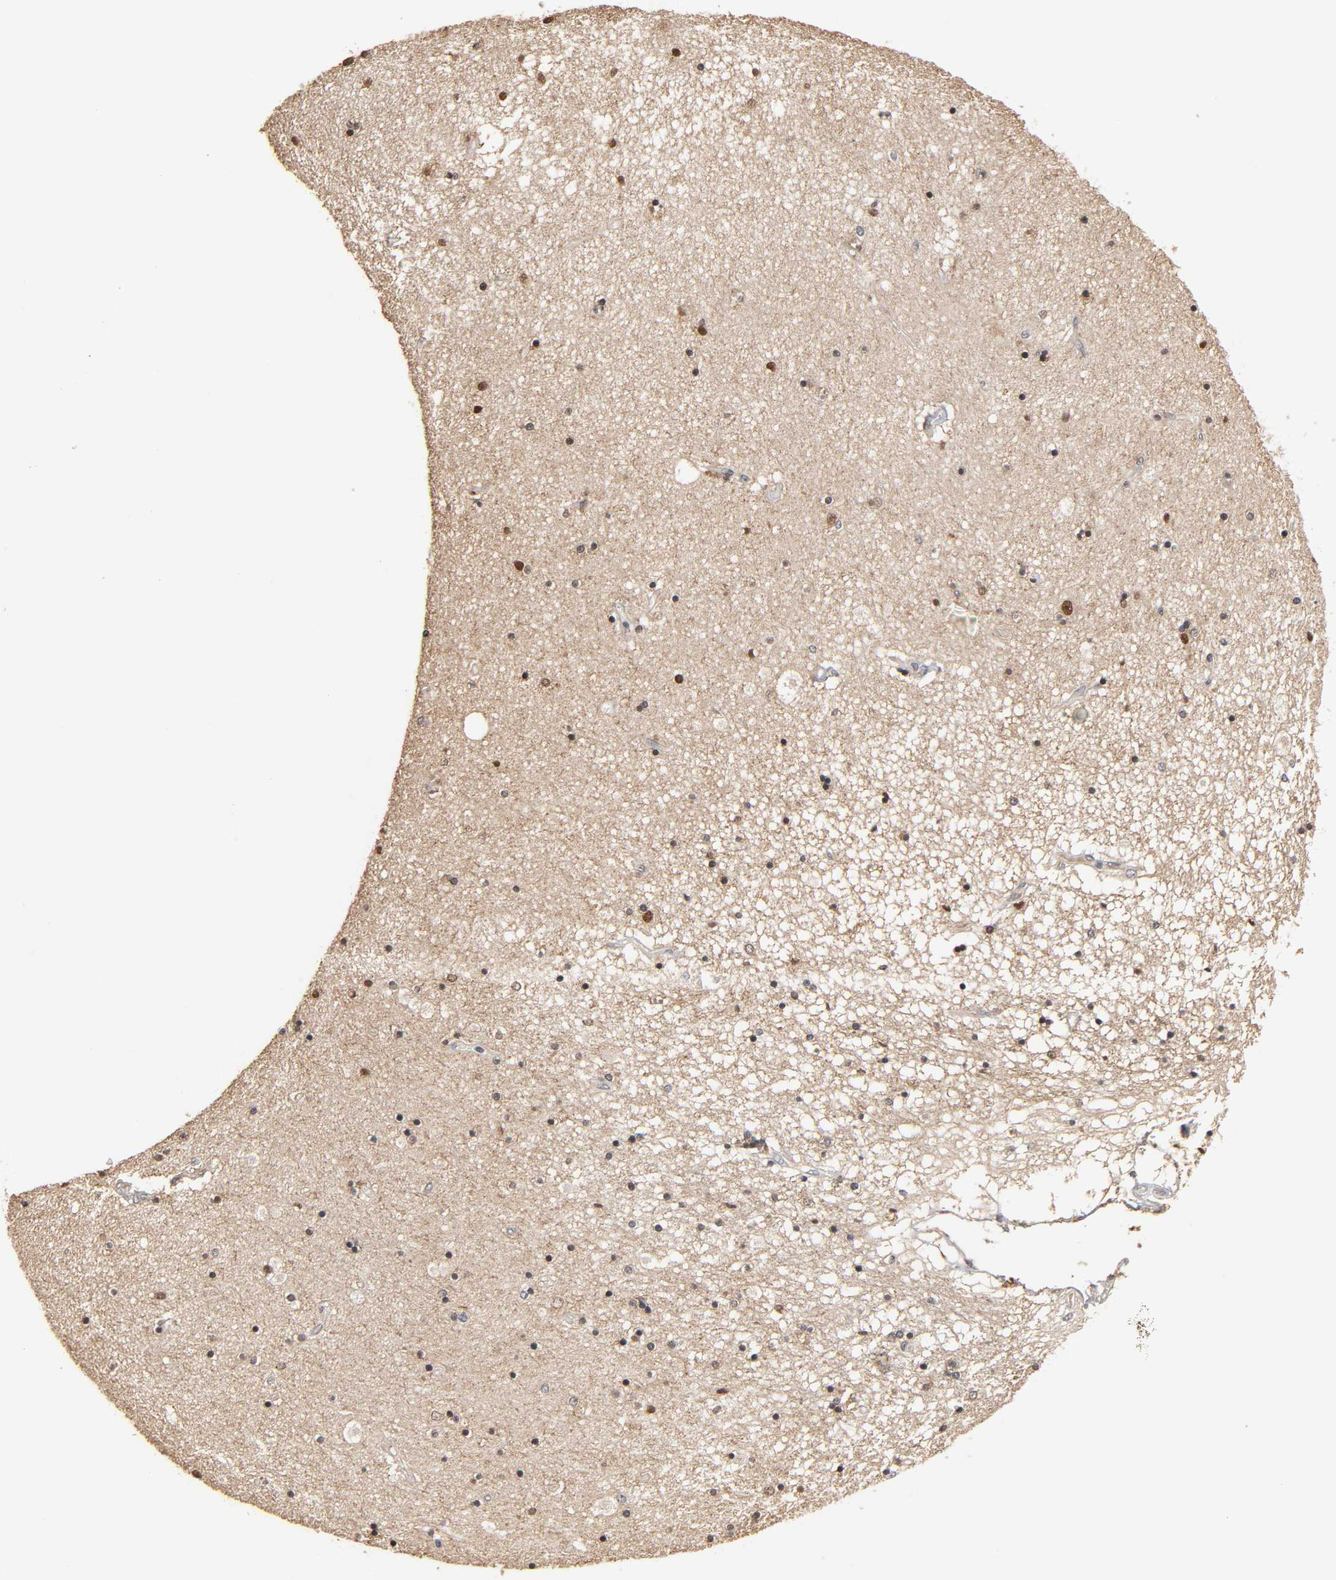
{"staining": {"intensity": "moderate", "quantity": "25%-75%", "location": "nuclear"}, "tissue": "hippocampus", "cell_type": "Glial cells", "image_type": "normal", "snomed": [{"axis": "morphology", "description": "Normal tissue, NOS"}, {"axis": "topography", "description": "Hippocampus"}], "caption": "Protein analysis of unremarkable hippocampus displays moderate nuclear staining in about 25%-75% of glial cells.", "gene": "HTR1E", "patient": {"sex": "female", "age": 54}}